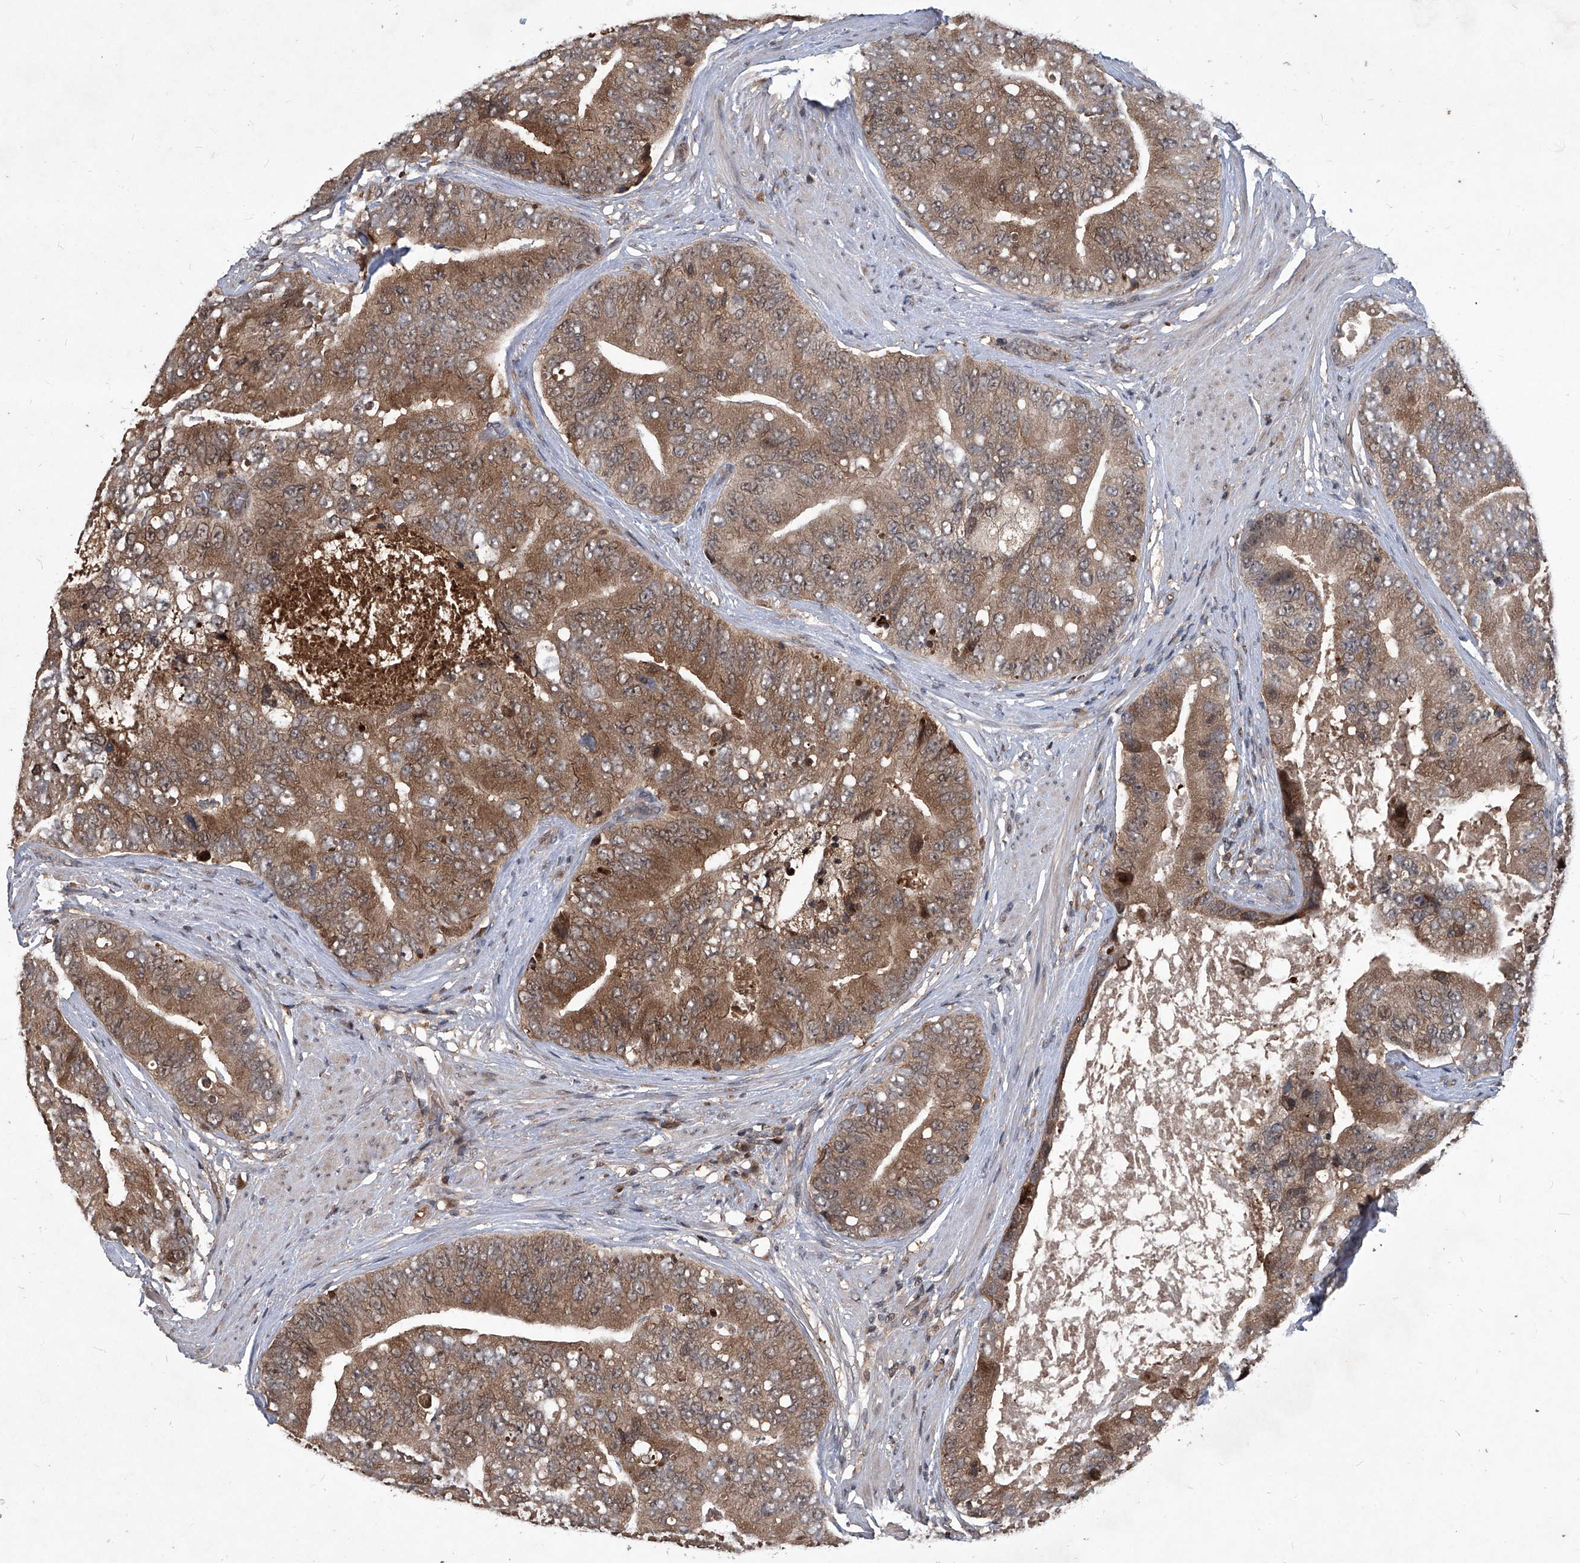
{"staining": {"intensity": "moderate", "quantity": ">75%", "location": "cytoplasmic/membranous"}, "tissue": "prostate cancer", "cell_type": "Tumor cells", "image_type": "cancer", "snomed": [{"axis": "morphology", "description": "Adenocarcinoma, High grade"}, {"axis": "topography", "description": "Prostate"}], "caption": "There is medium levels of moderate cytoplasmic/membranous expression in tumor cells of adenocarcinoma (high-grade) (prostate), as demonstrated by immunohistochemical staining (brown color).", "gene": "PSMB1", "patient": {"sex": "male", "age": 70}}